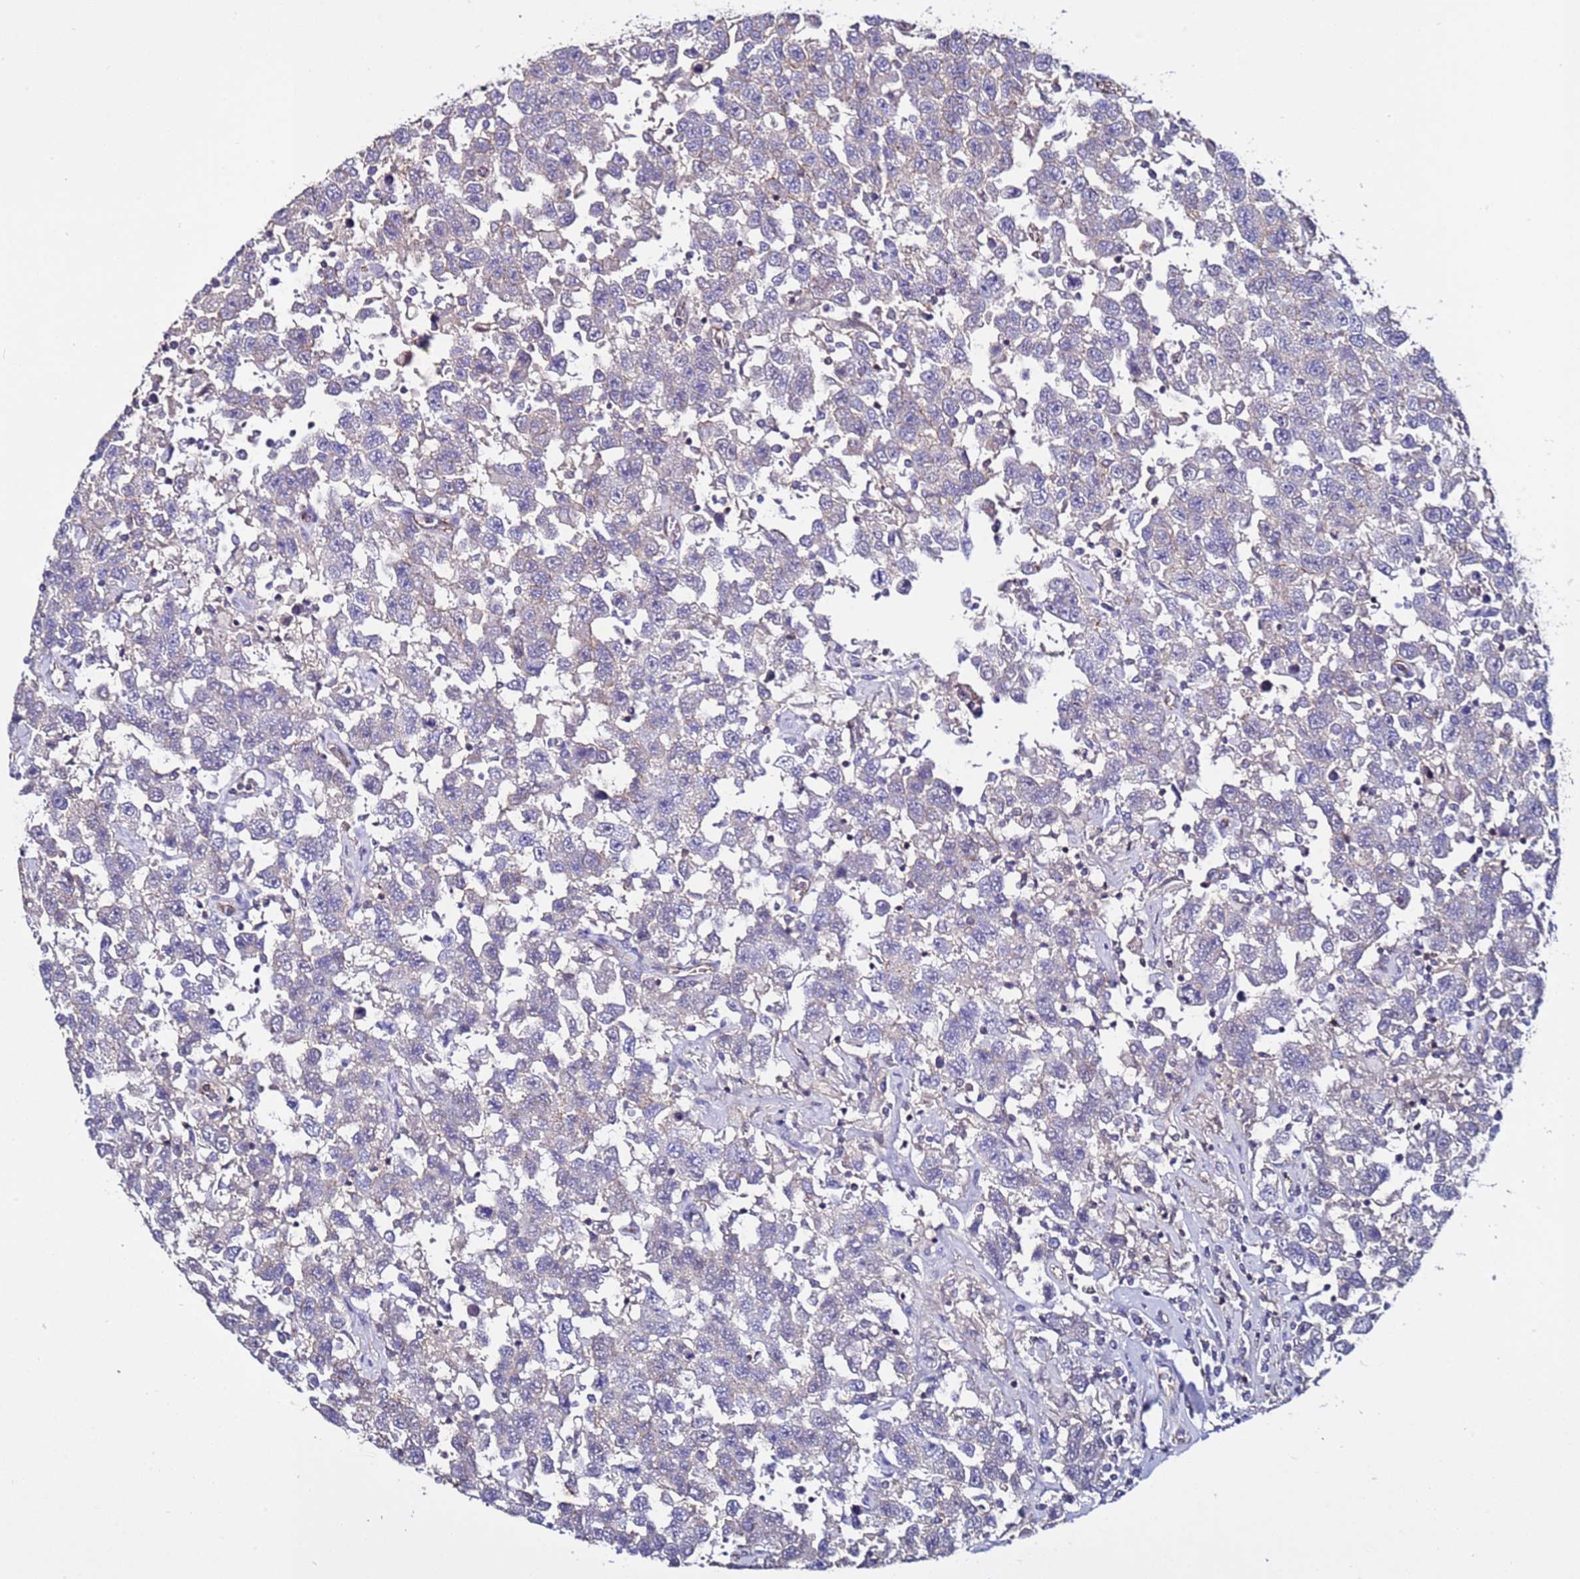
{"staining": {"intensity": "negative", "quantity": "none", "location": "none"}, "tissue": "testis cancer", "cell_type": "Tumor cells", "image_type": "cancer", "snomed": [{"axis": "morphology", "description": "Seminoma, NOS"}, {"axis": "topography", "description": "Testis"}], "caption": "Micrograph shows no significant protein positivity in tumor cells of seminoma (testis).", "gene": "TENM3", "patient": {"sex": "male", "age": 41}}